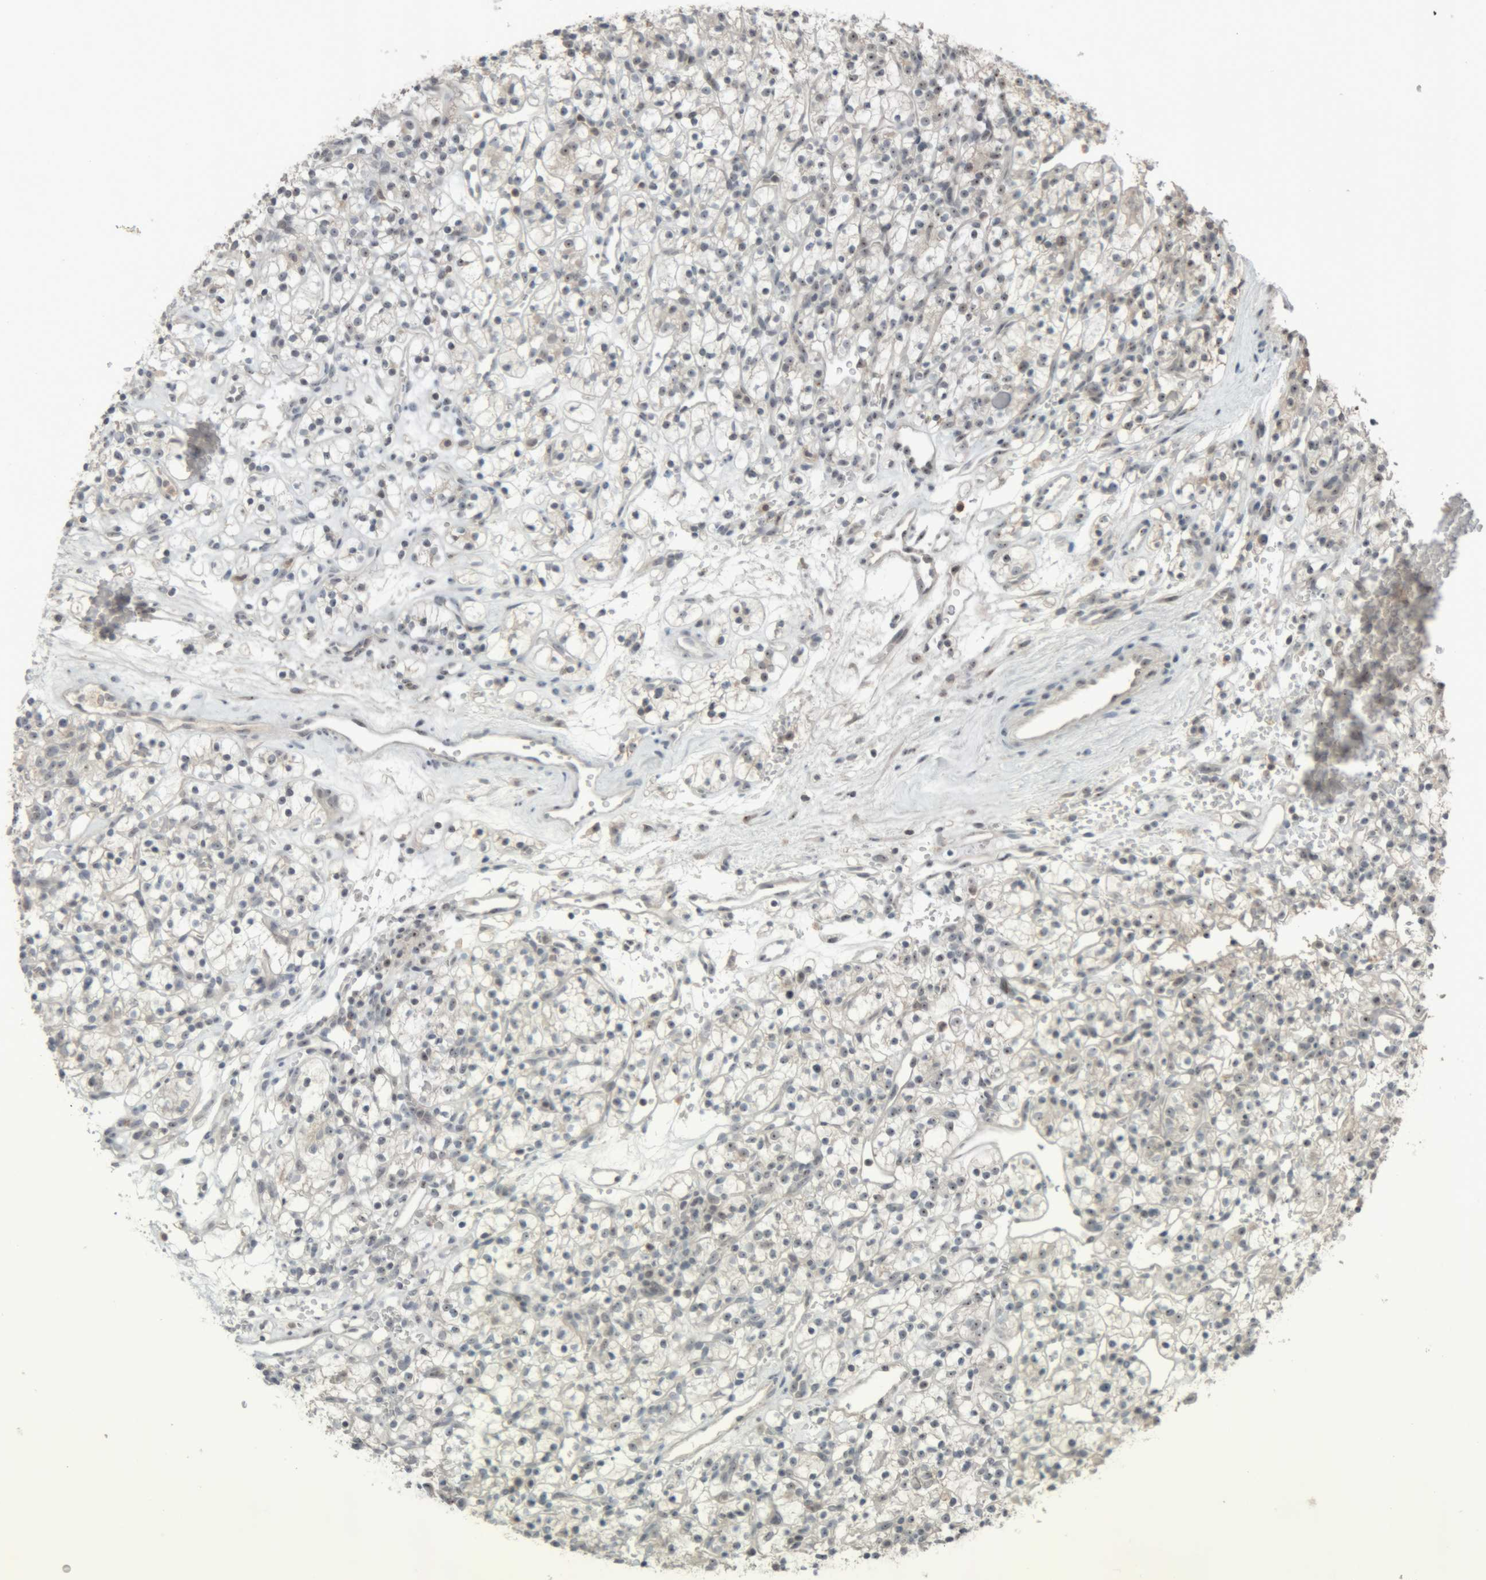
{"staining": {"intensity": "weak", "quantity": "25%-75%", "location": "nuclear"}, "tissue": "renal cancer", "cell_type": "Tumor cells", "image_type": "cancer", "snomed": [{"axis": "morphology", "description": "Adenocarcinoma, NOS"}, {"axis": "topography", "description": "Kidney"}], "caption": "Brown immunohistochemical staining in renal cancer displays weak nuclear expression in about 25%-75% of tumor cells.", "gene": "RPF1", "patient": {"sex": "female", "age": 57}}